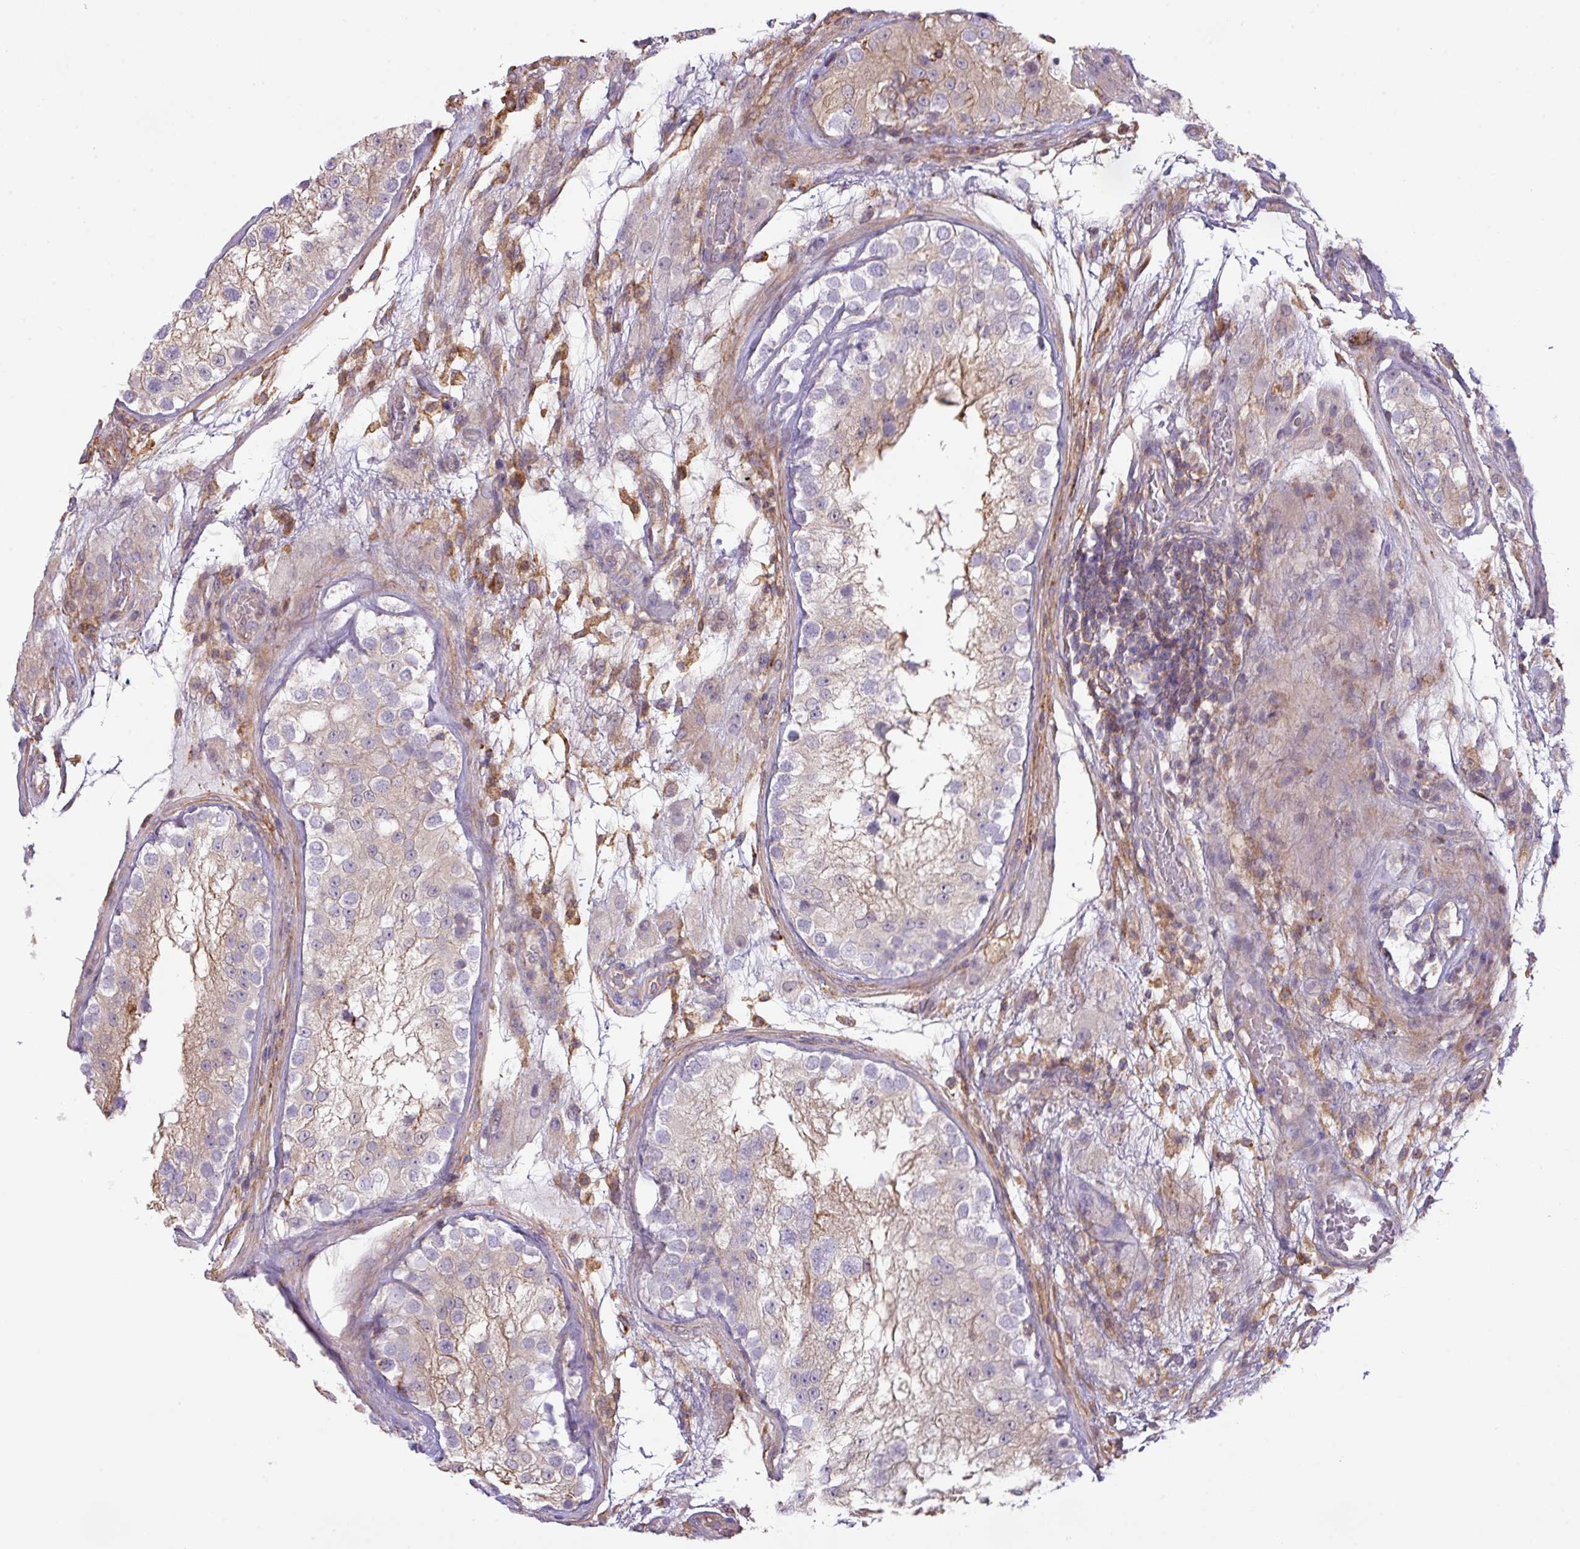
{"staining": {"intensity": "weak", "quantity": "25%-75%", "location": "cytoplasmic/membranous"}, "tissue": "testis", "cell_type": "Cells in seminiferous ducts", "image_type": "normal", "snomed": [{"axis": "morphology", "description": "Normal tissue, NOS"}, {"axis": "topography", "description": "Testis"}], "caption": "This micrograph reveals unremarkable testis stained with immunohistochemistry to label a protein in brown. The cytoplasmic/membranous of cells in seminiferous ducts show weak positivity for the protein. Nuclei are counter-stained blue.", "gene": "LRRC41", "patient": {"sex": "male", "age": 26}}